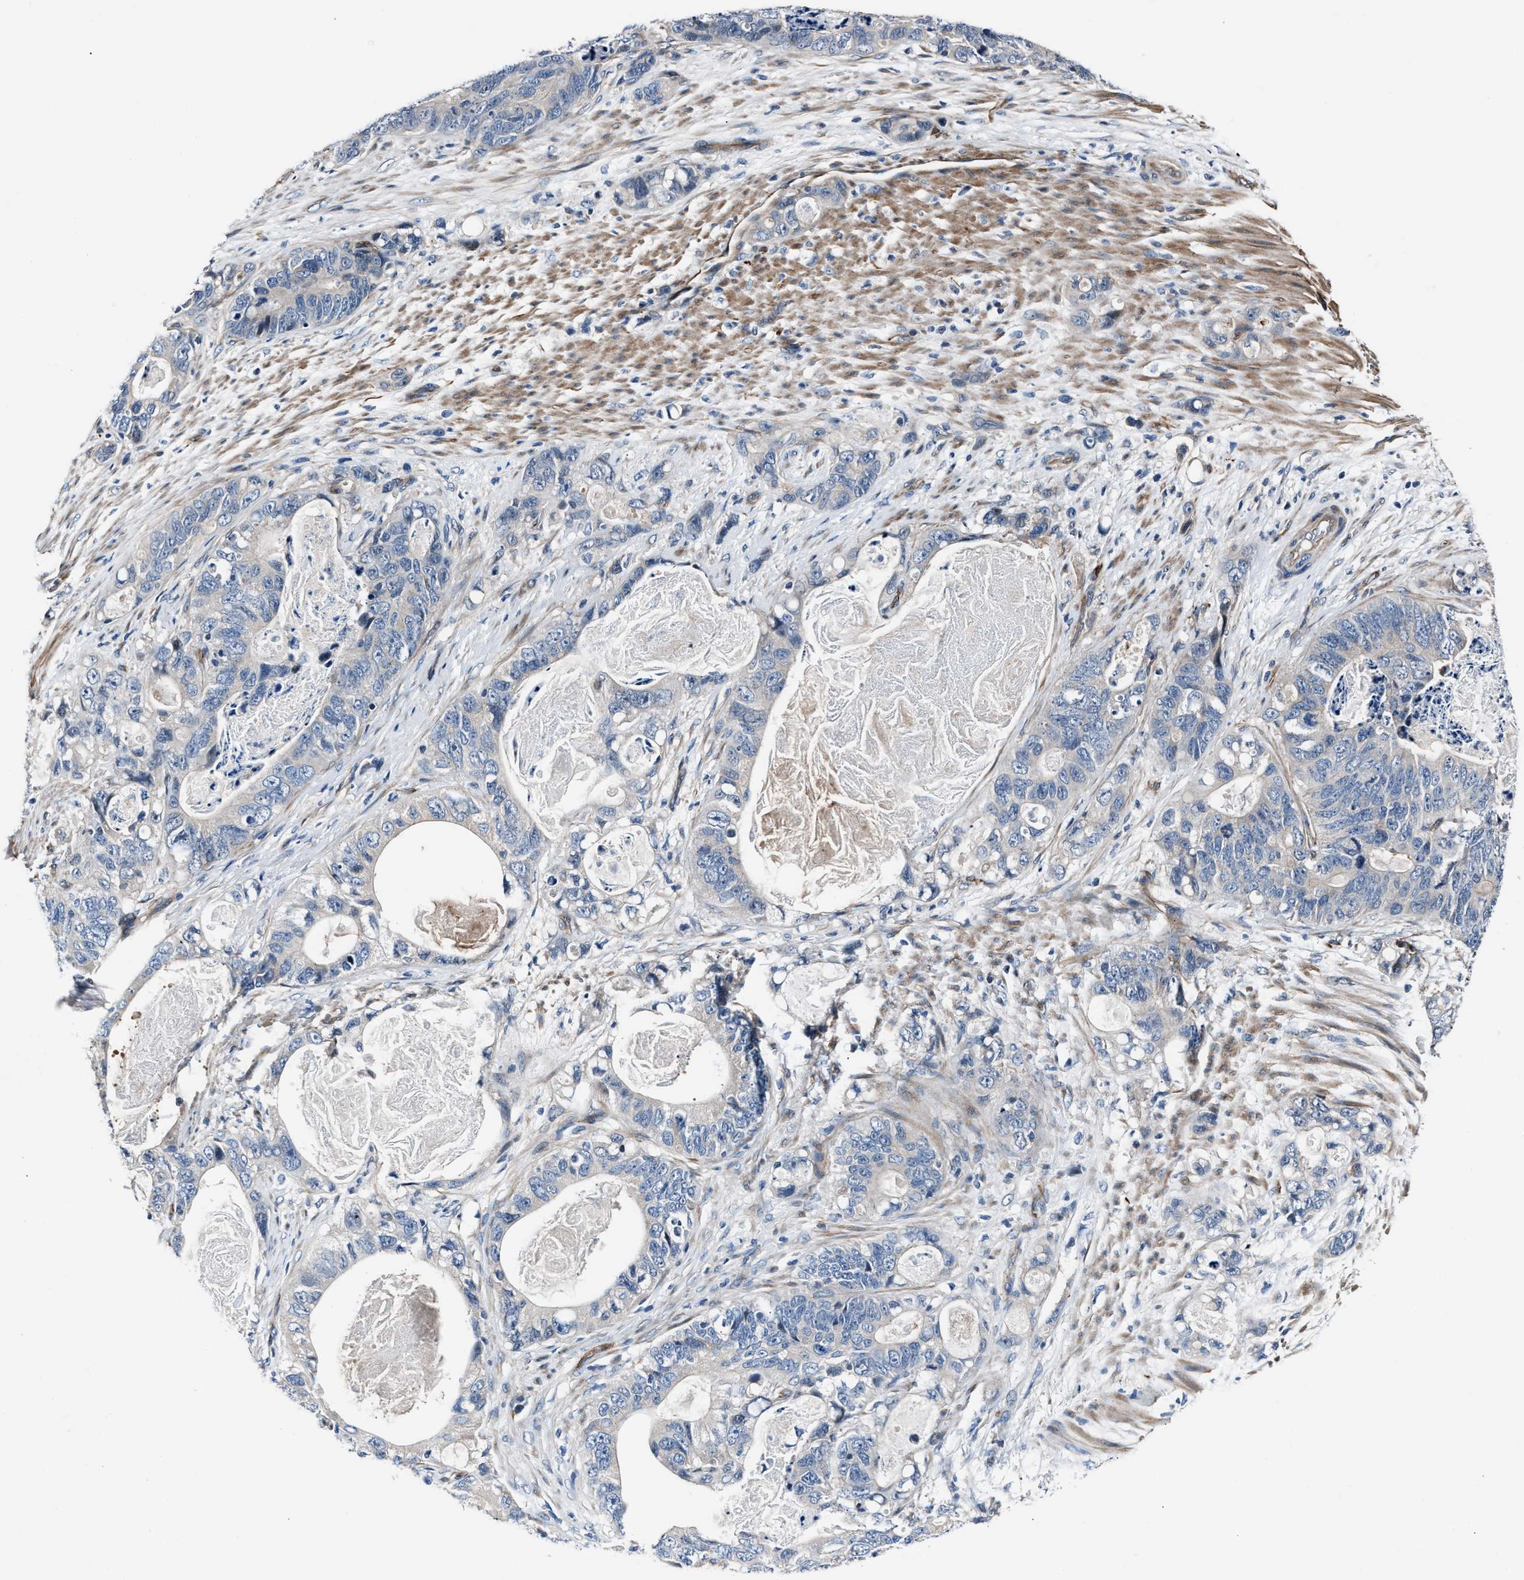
{"staining": {"intensity": "negative", "quantity": "none", "location": "none"}, "tissue": "stomach cancer", "cell_type": "Tumor cells", "image_type": "cancer", "snomed": [{"axis": "morphology", "description": "Normal tissue, NOS"}, {"axis": "morphology", "description": "Adenocarcinoma, NOS"}, {"axis": "topography", "description": "Stomach"}], "caption": "There is no significant expression in tumor cells of stomach cancer.", "gene": "MPDZ", "patient": {"sex": "female", "age": 89}}